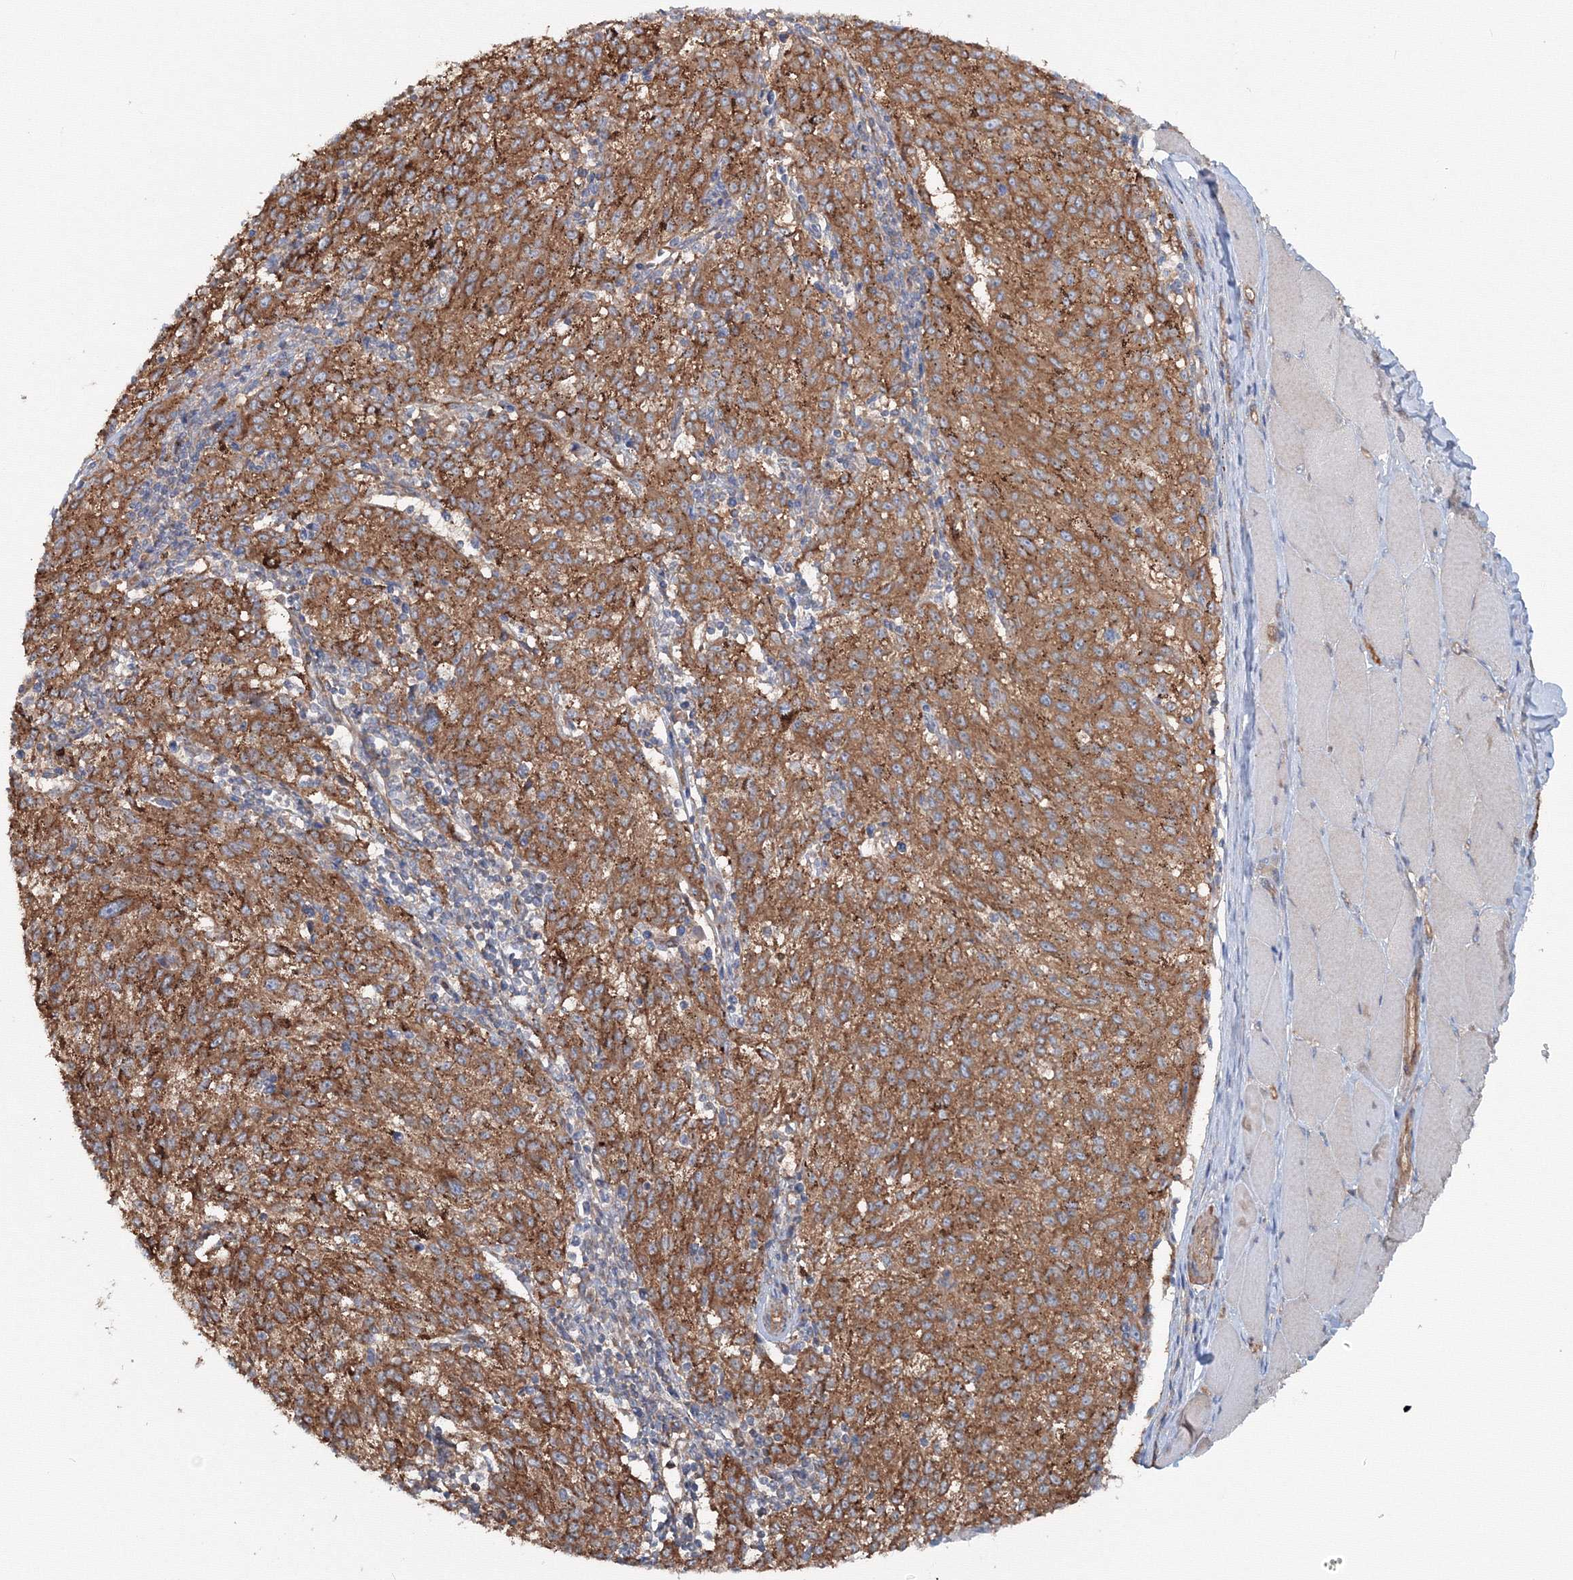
{"staining": {"intensity": "moderate", "quantity": ">75%", "location": "cytoplasmic/membranous"}, "tissue": "melanoma", "cell_type": "Tumor cells", "image_type": "cancer", "snomed": [{"axis": "morphology", "description": "Malignant melanoma, NOS"}, {"axis": "topography", "description": "Skin"}], "caption": "IHC (DAB (3,3'-diaminobenzidine)) staining of melanoma displays moderate cytoplasmic/membranous protein staining in approximately >75% of tumor cells. The staining was performed using DAB, with brown indicating positive protein expression. Nuclei are stained blue with hematoxylin.", "gene": "EXOC1", "patient": {"sex": "female", "age": 72}}